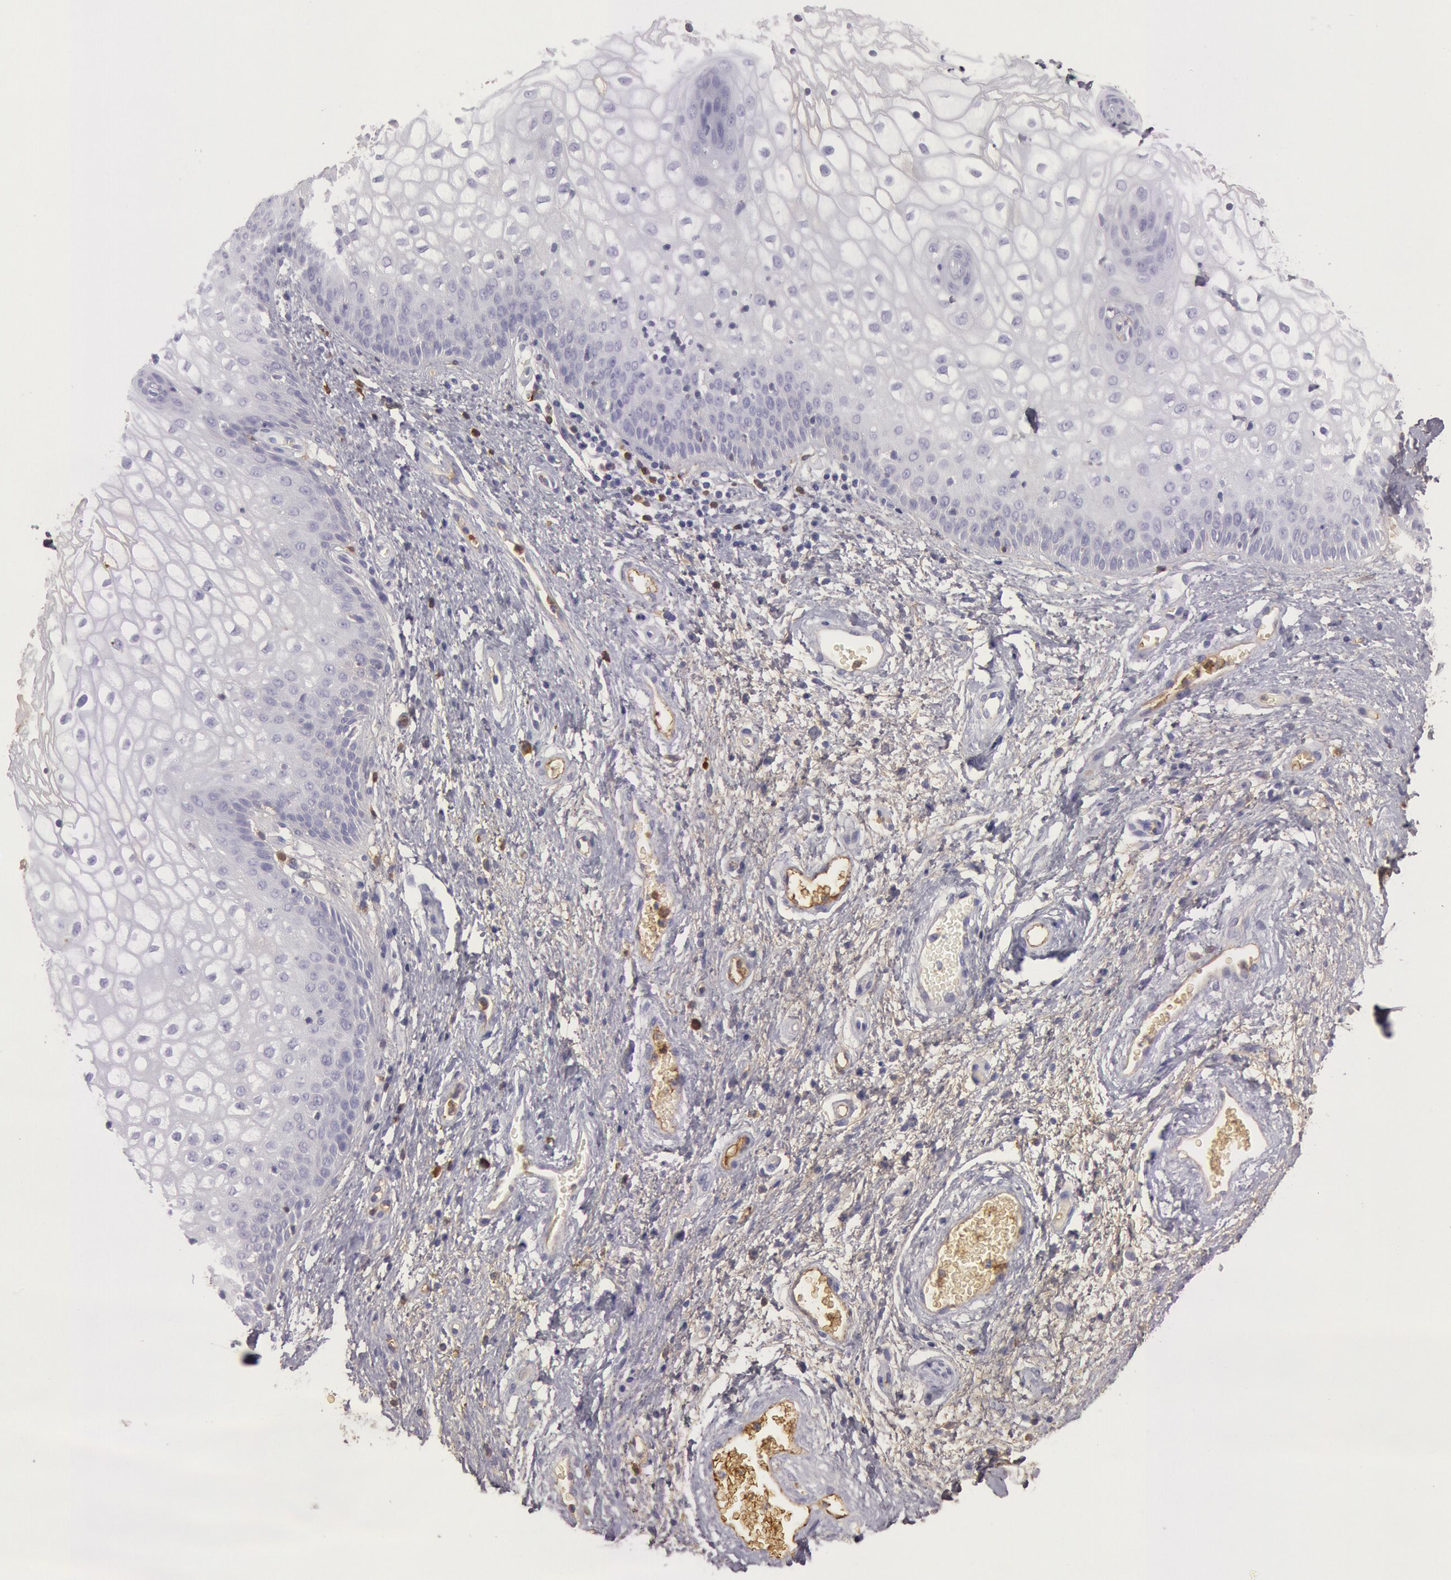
{"staining": {"intensity": "negative", "quantity": "none", "location": "none"}, "tissue": "vagina", "cell_type": "Squamous epithelial cells", "image_type": "normal", "snomed": [{"axis": "morphology", "description": "Normal tissue, NOS"}, {"axis": "topography", "description": "Vagina"}], "caption": "Immunohistochemistry of benign human vagina demonstrates no expression in squamous epithelial cells.", "gene": "IGHG1", "patient": {"sex": "female", "age": 34}}